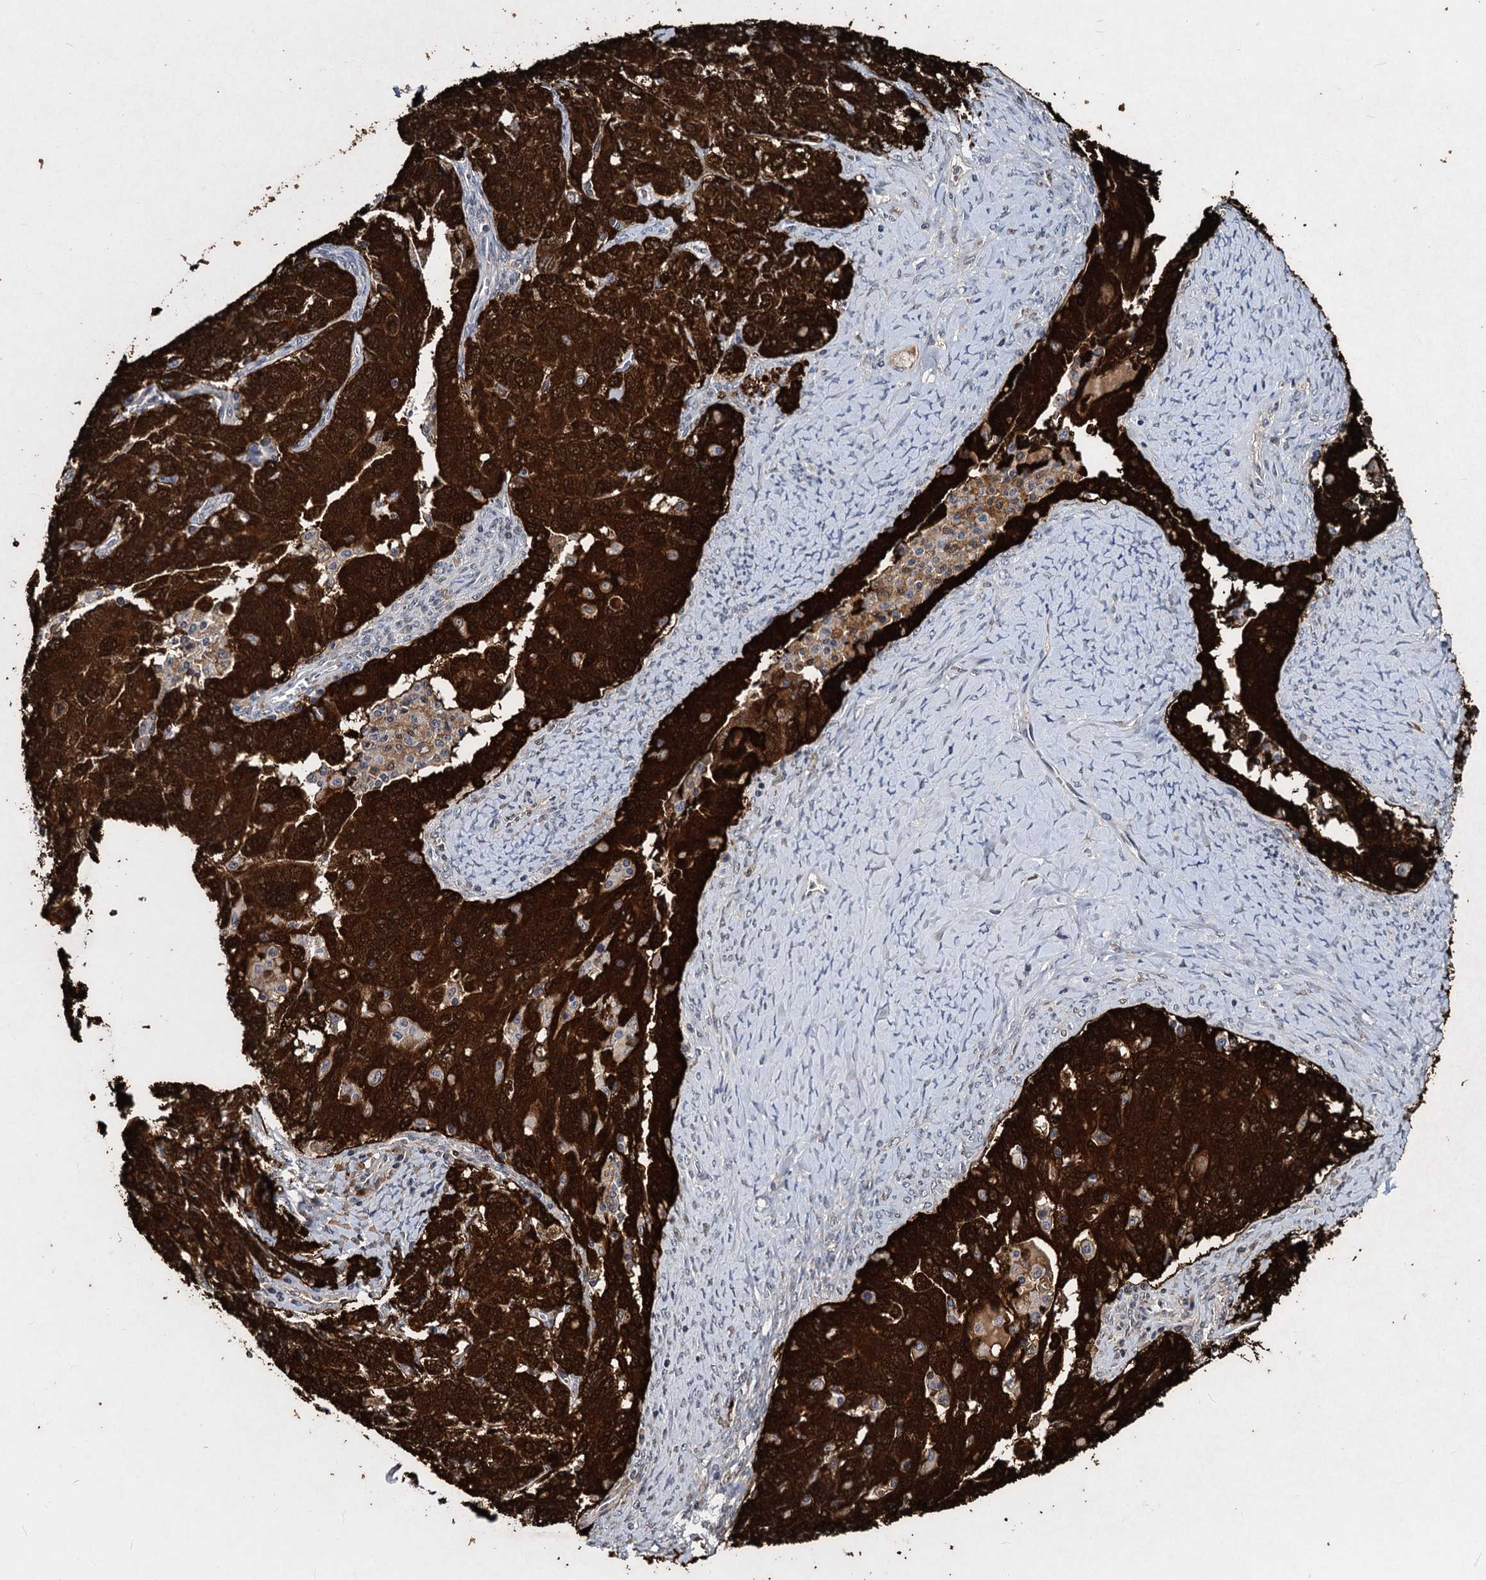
{"staining": {"intensity": "strong", "quantity": ">75%", "location": "cytoplasmic/membranous,nuclear"}, "tissue": "ovarian cancer", "cell_type": "Tumor cells", "image_type": "cancer", "snomed": [{"axis": "morphology", "description": "Carcinoma, endometroid"}, {"axis": "topography", "description": "Ovary"}], "caption": "Protein analysis of endometroid carcinoma (ovarian) tissue displays strong cytoplasmic/membranous and nuclear staining in about >75% of tumor cells.", "gene": "MAGEA4", "patient": {"sex": "female", "age": 62}}